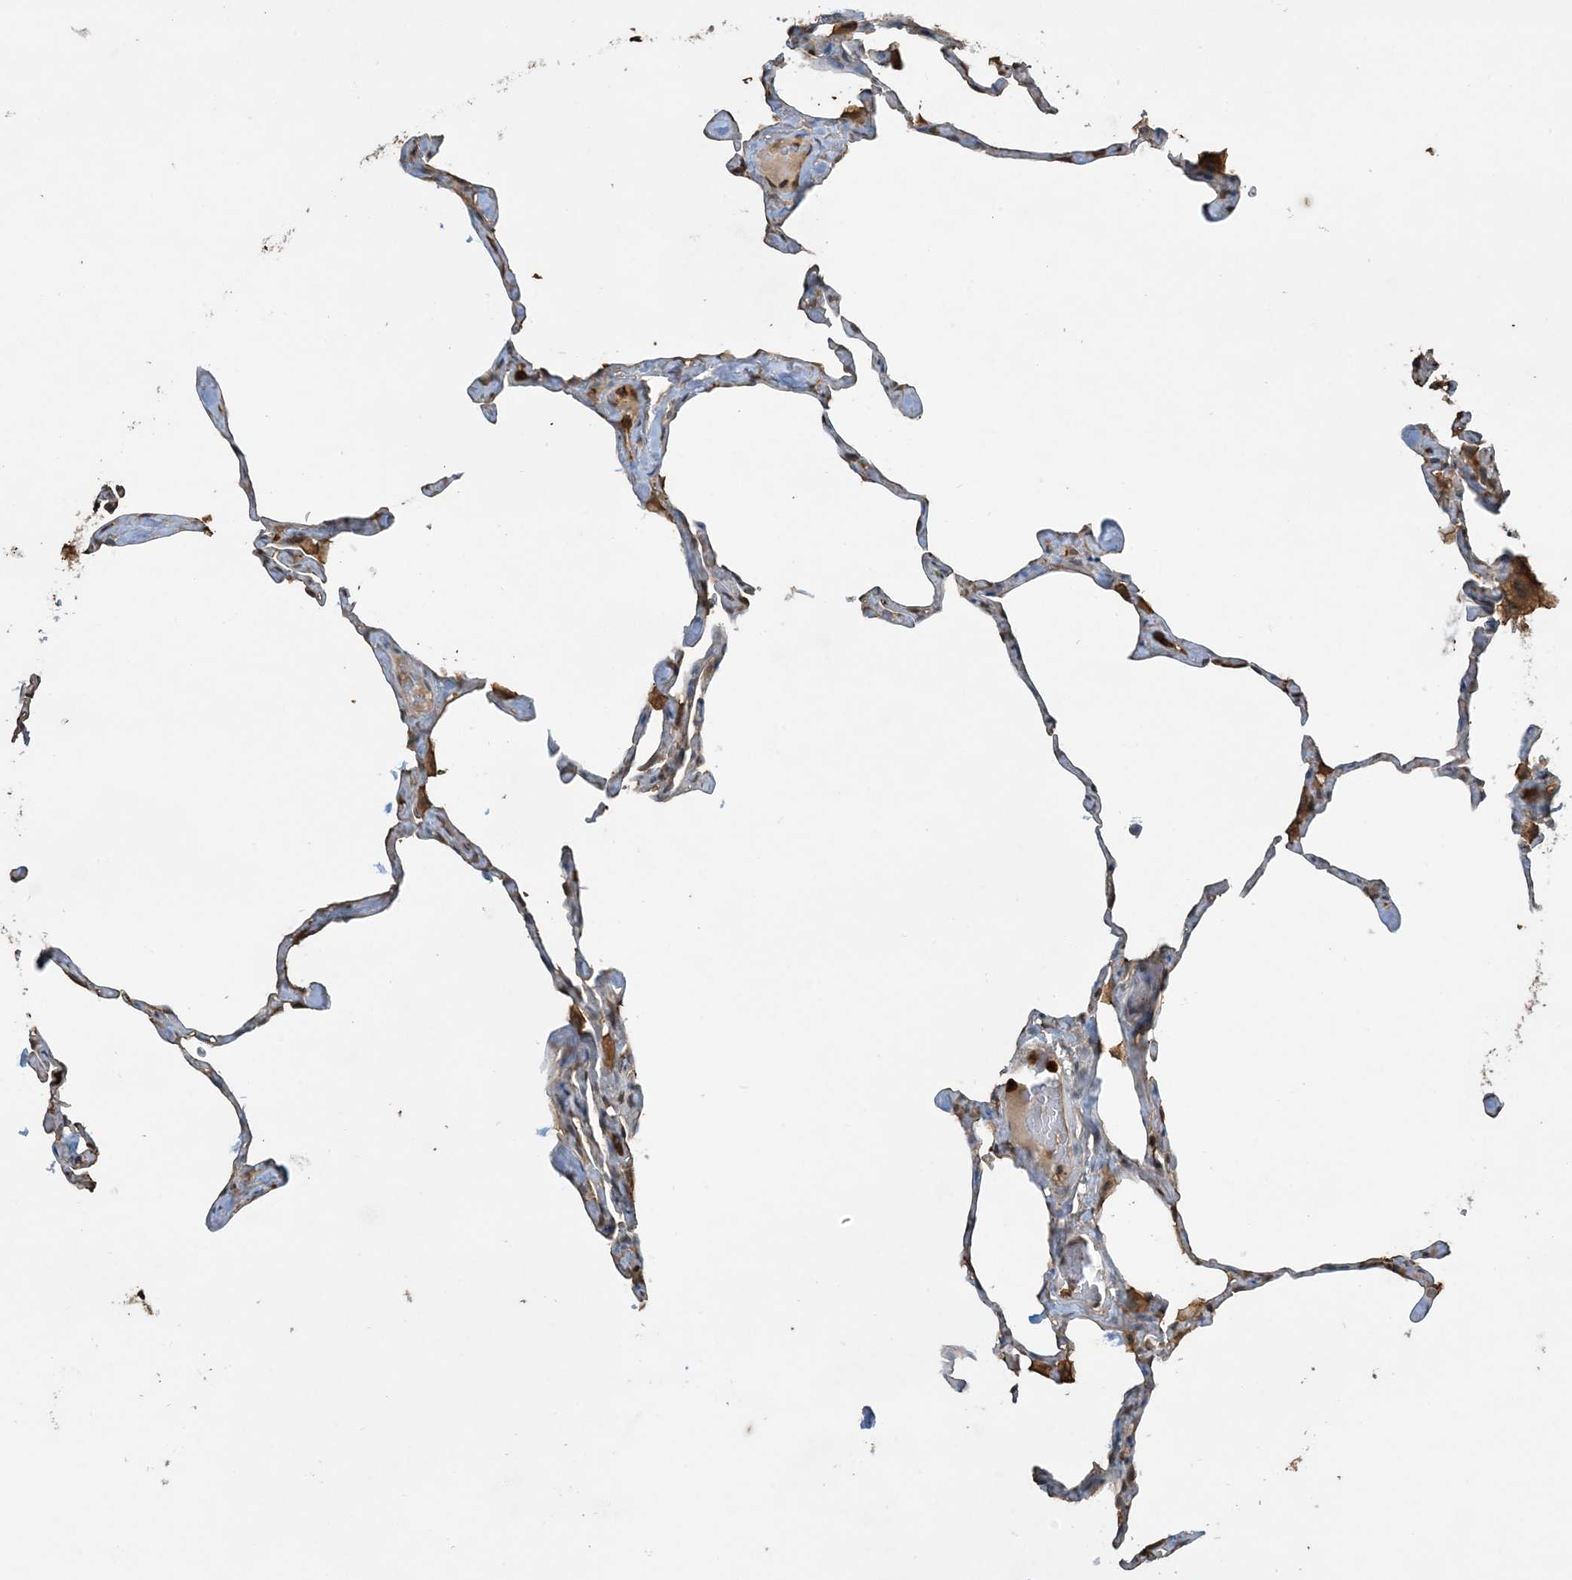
{"staining": {"intensity": "weak", "quantity": "<25%", "location": "cytoplasmic/membranous"}, "tissue": "lung", "cell_type": "Alveolar cells", "image_type": "normal", "snomed": [{"axis": "morphology", "description": "Normal tissue, NOS"}, {"axis": "topography", "description": "Lung"}], "caption": "Histopathology image shows no significant protein expression in alveolar cells of unremarkable lung. The staining was performed using DAB (3,3'-diaminobenzidine) to visualize the protein expression in brown, while the nuclei were stained in blue with hematoxylin (Magnification: 20x).", "gene": "TMSB4X", "patient": {"sex": "male", "age": 65}}